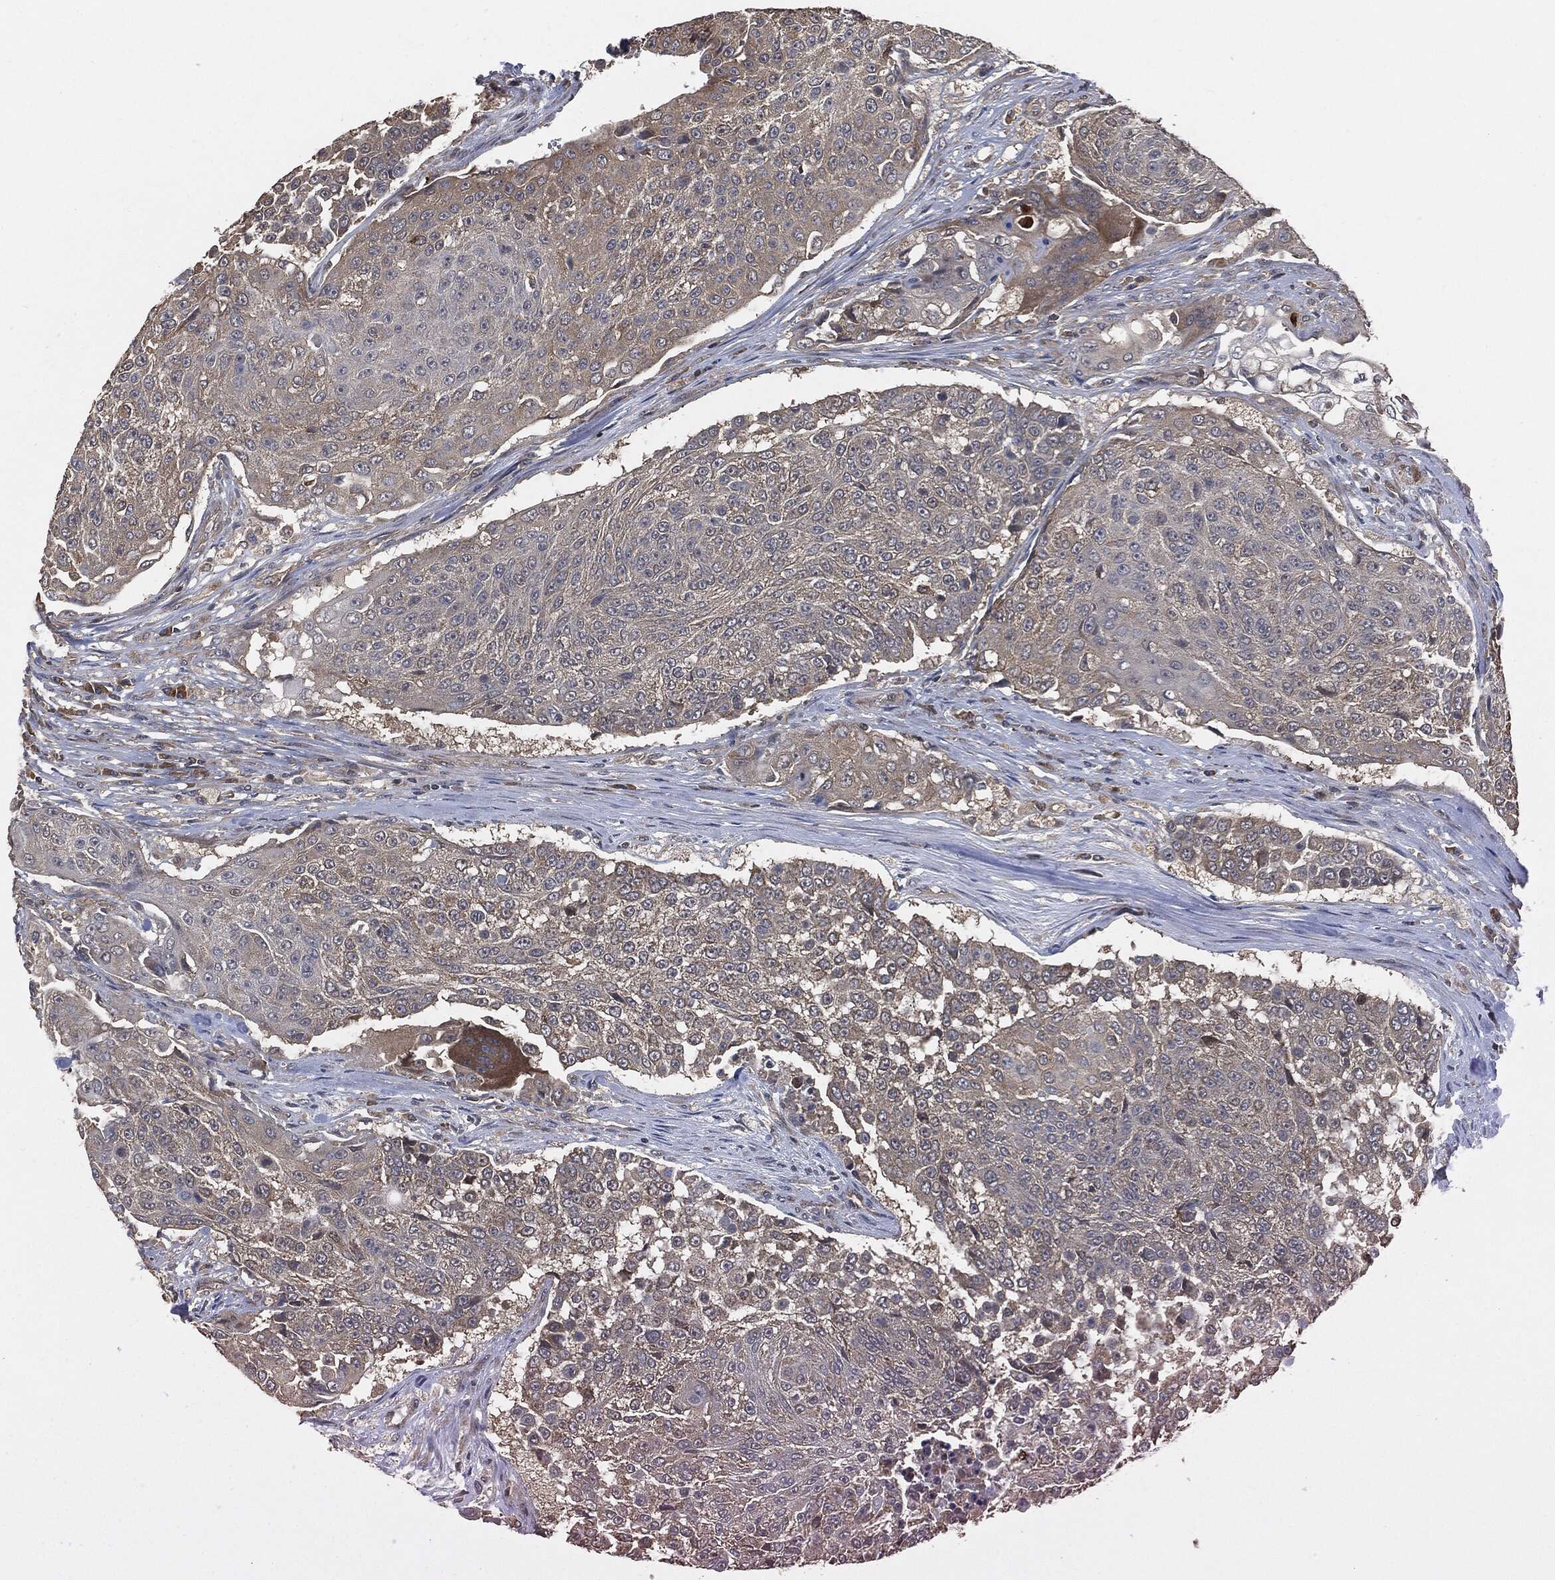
{"staining": {"intensity": "negative", "quantity": "none", "location": "none"}, "tissue": "urothelial cancer", "cell_type": "Tumor cells", "image_type": "cancer", "snomed": [{"axis": "morphology", "description": "Urothelial carcinoma, High grade"}, {"axis": "topography", "description": "Urinary bladder"}], "caption": "The histopathology image demonstrates no significant staining in tumor cells of urothelial cancer.", "gene": "ERBIN", "patient": {"sex": "female", "age": 63}}